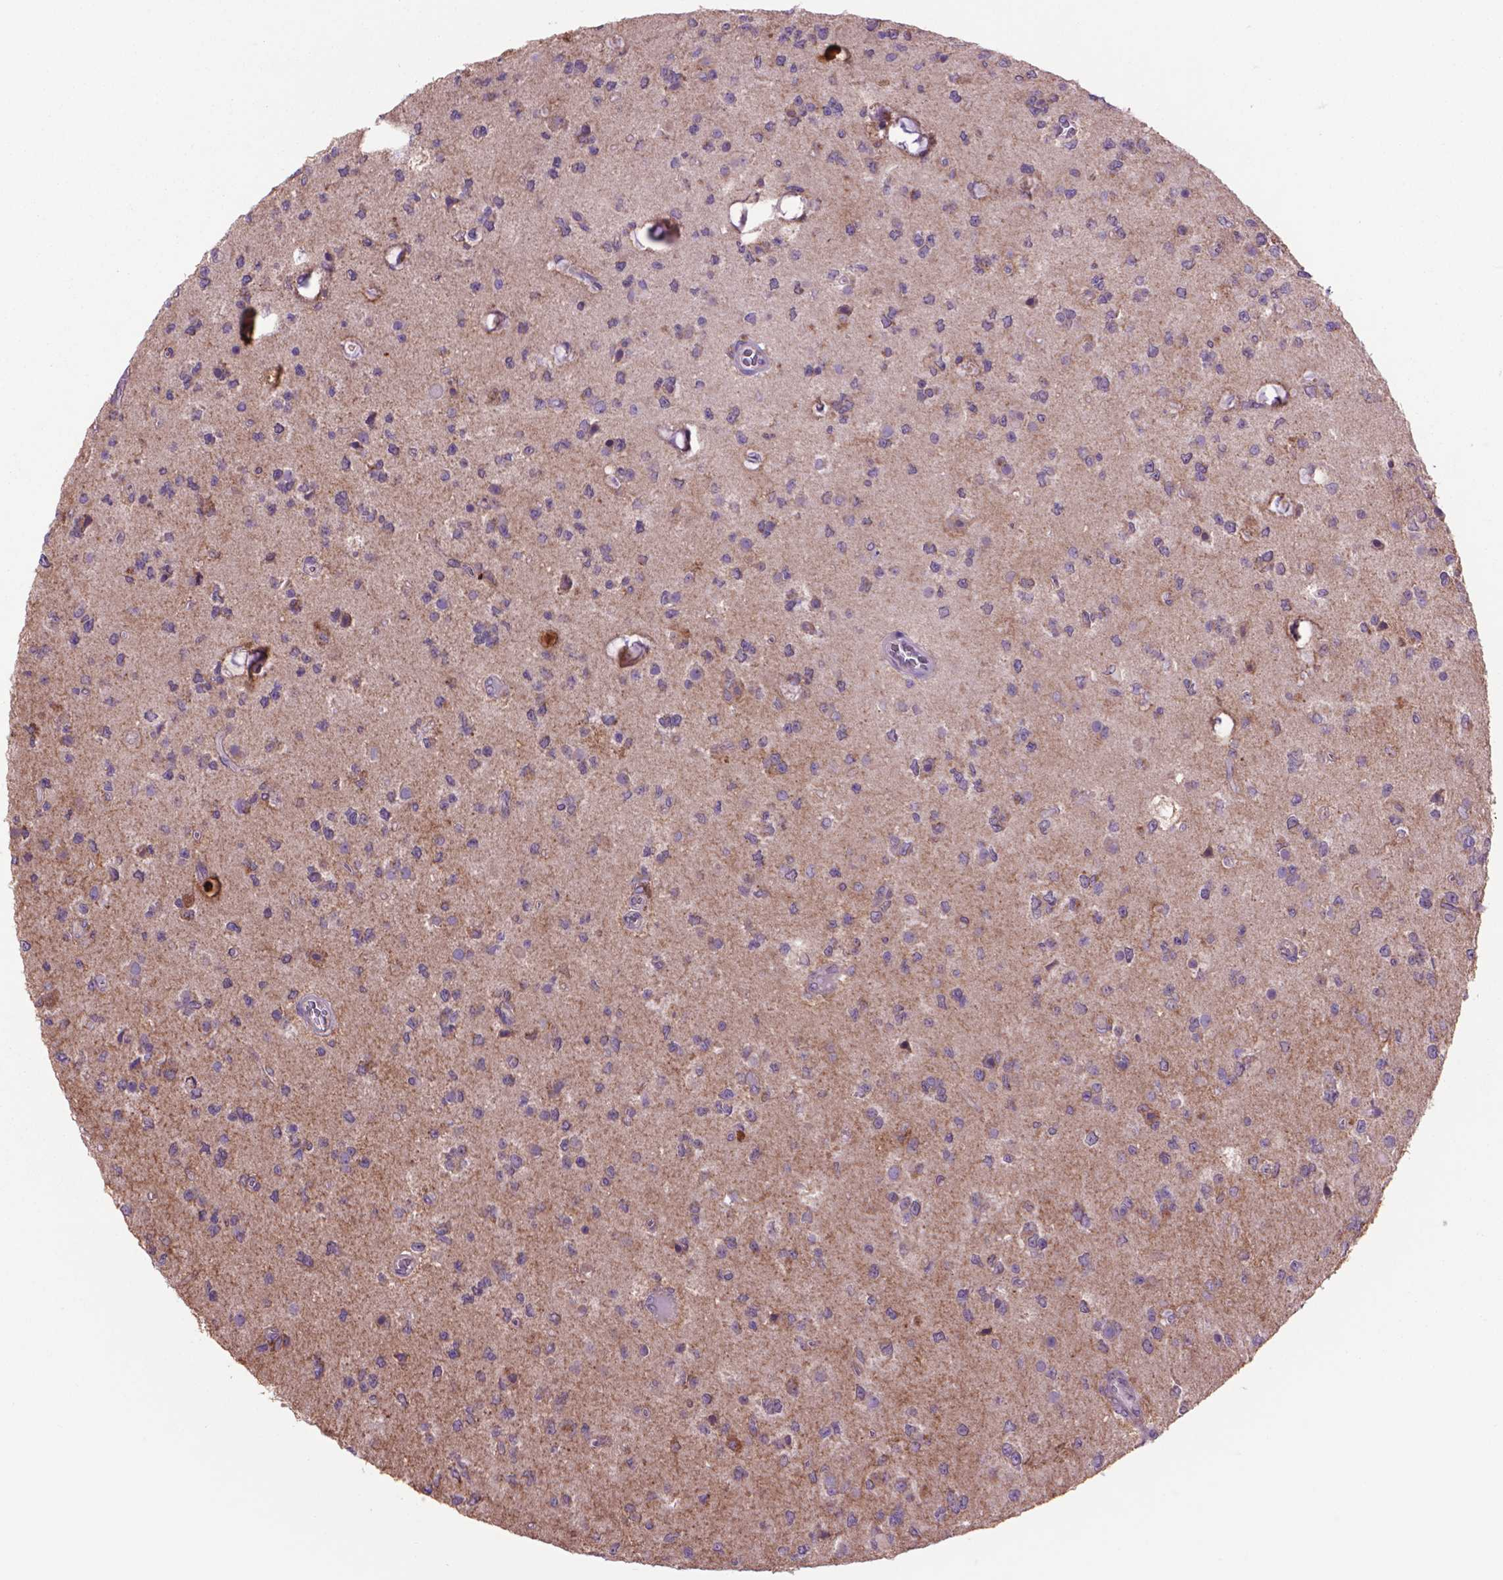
{"staining": {"intensity": "moderate", "quantity": "25%-75%", "location": "cytoplasmic/membranous"}, "tissue": "glioma", "cell_type": "Tumor cells", "image_type": "cancer", "snomed": [{"axis": "morphology", "description": "Glioma, malignant, Low grade"}, {"axis": "topography", "description": "Brain"}], "caption": "Immunohistochemical staining of malignant glioma (low-grade) demonstrates medium levels of moderate cytoplasmic/membranous protein staining in about 25%-75% of tumor cells.", "gene": "GLB1", "patient": {"sex": "female", "age": 45}}